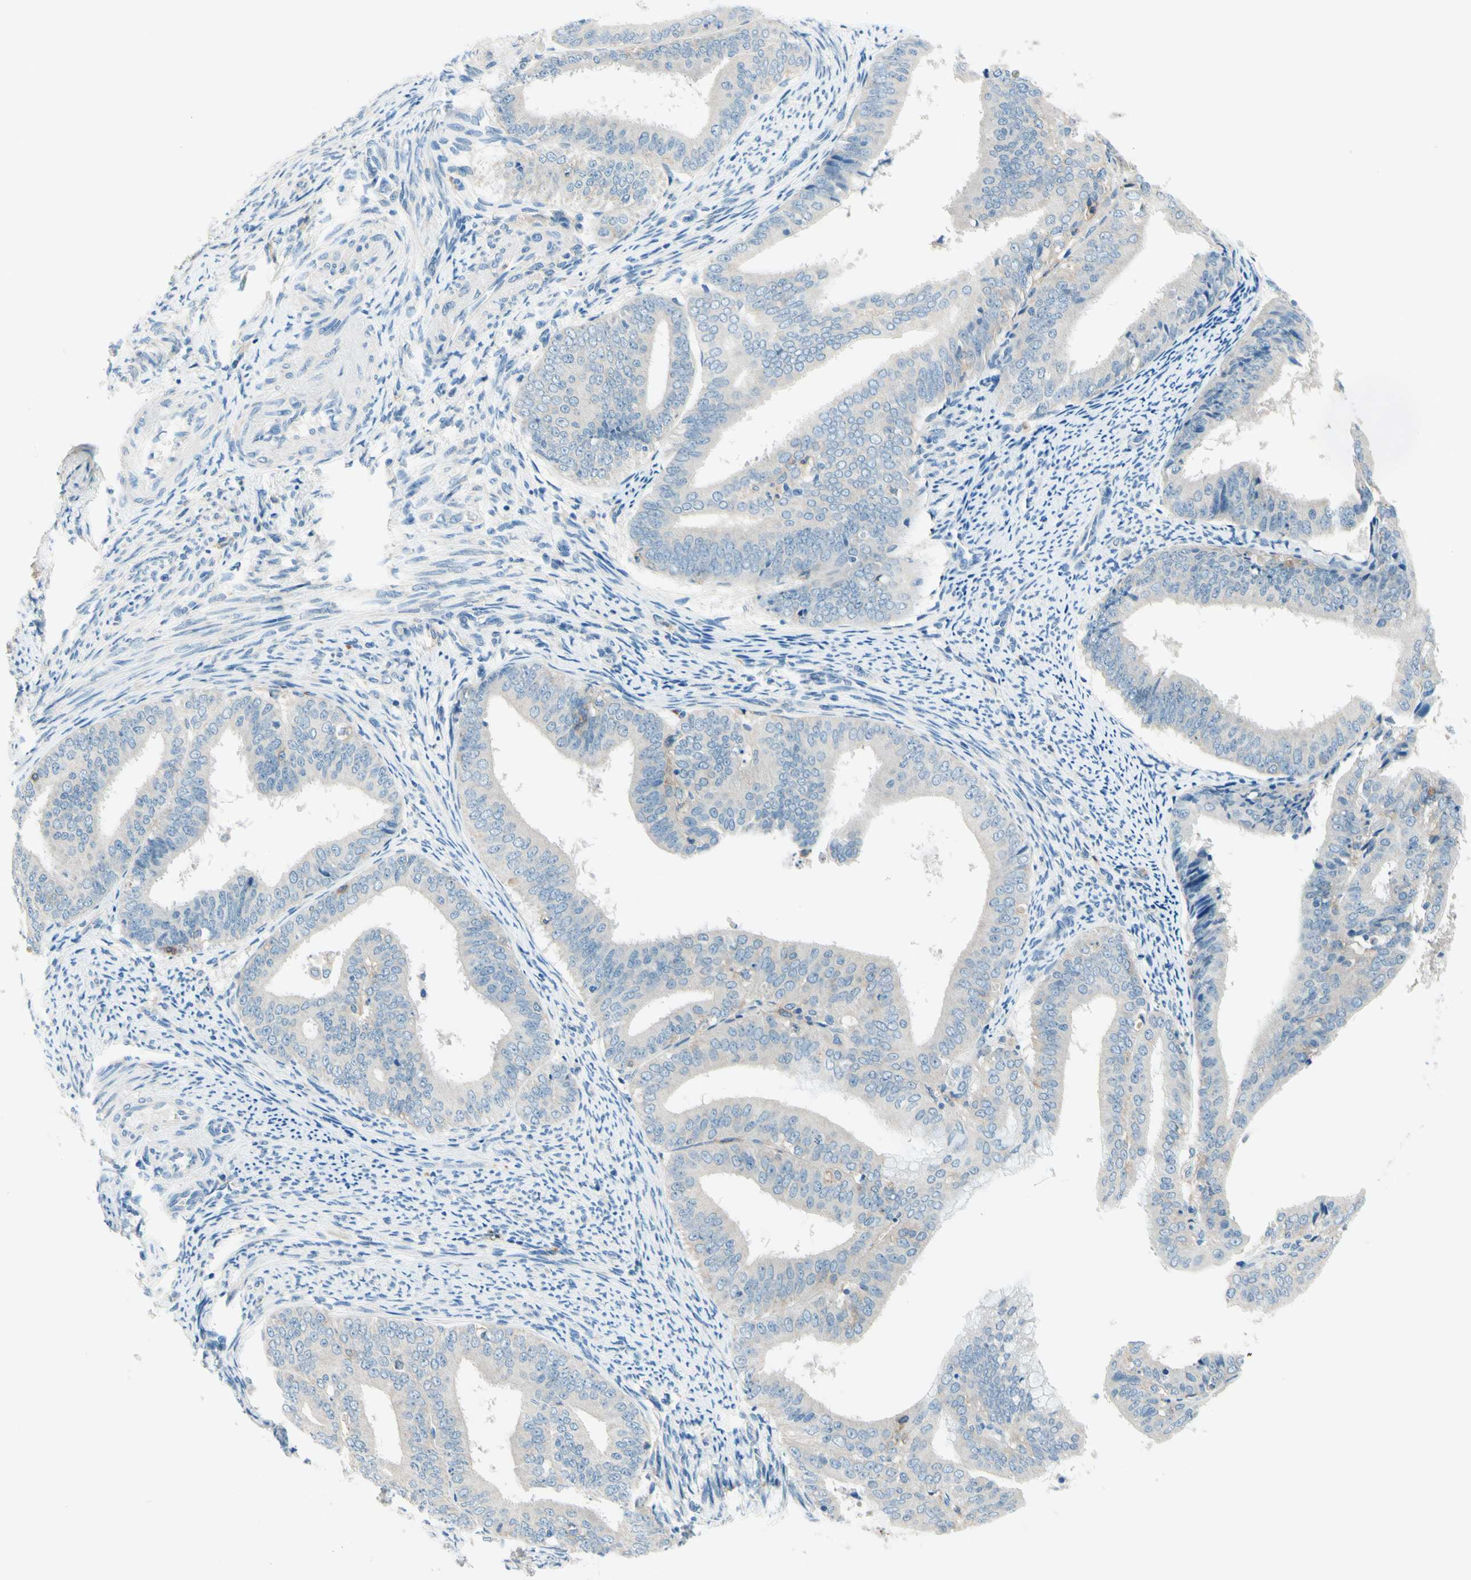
{"staining": {"intensity": "negative", "quantity": "none", "location": "none"}, "tissue": "endometrial cancer", "cell_type": "Tumor cells", "image_type": "cancer", "snomed": [{"axis": "morphology", "description": "Adenocarcinoma, NOS"}, {"axis": "topography", "description": "Endometrium"}], "caption": "Endometrial adenocarcinoma was stained to show a protein in brown. There is no significant staining in tumor cells.", "gene": "SIGLEC9", "patient": {"sex": "female", "age": 63}}